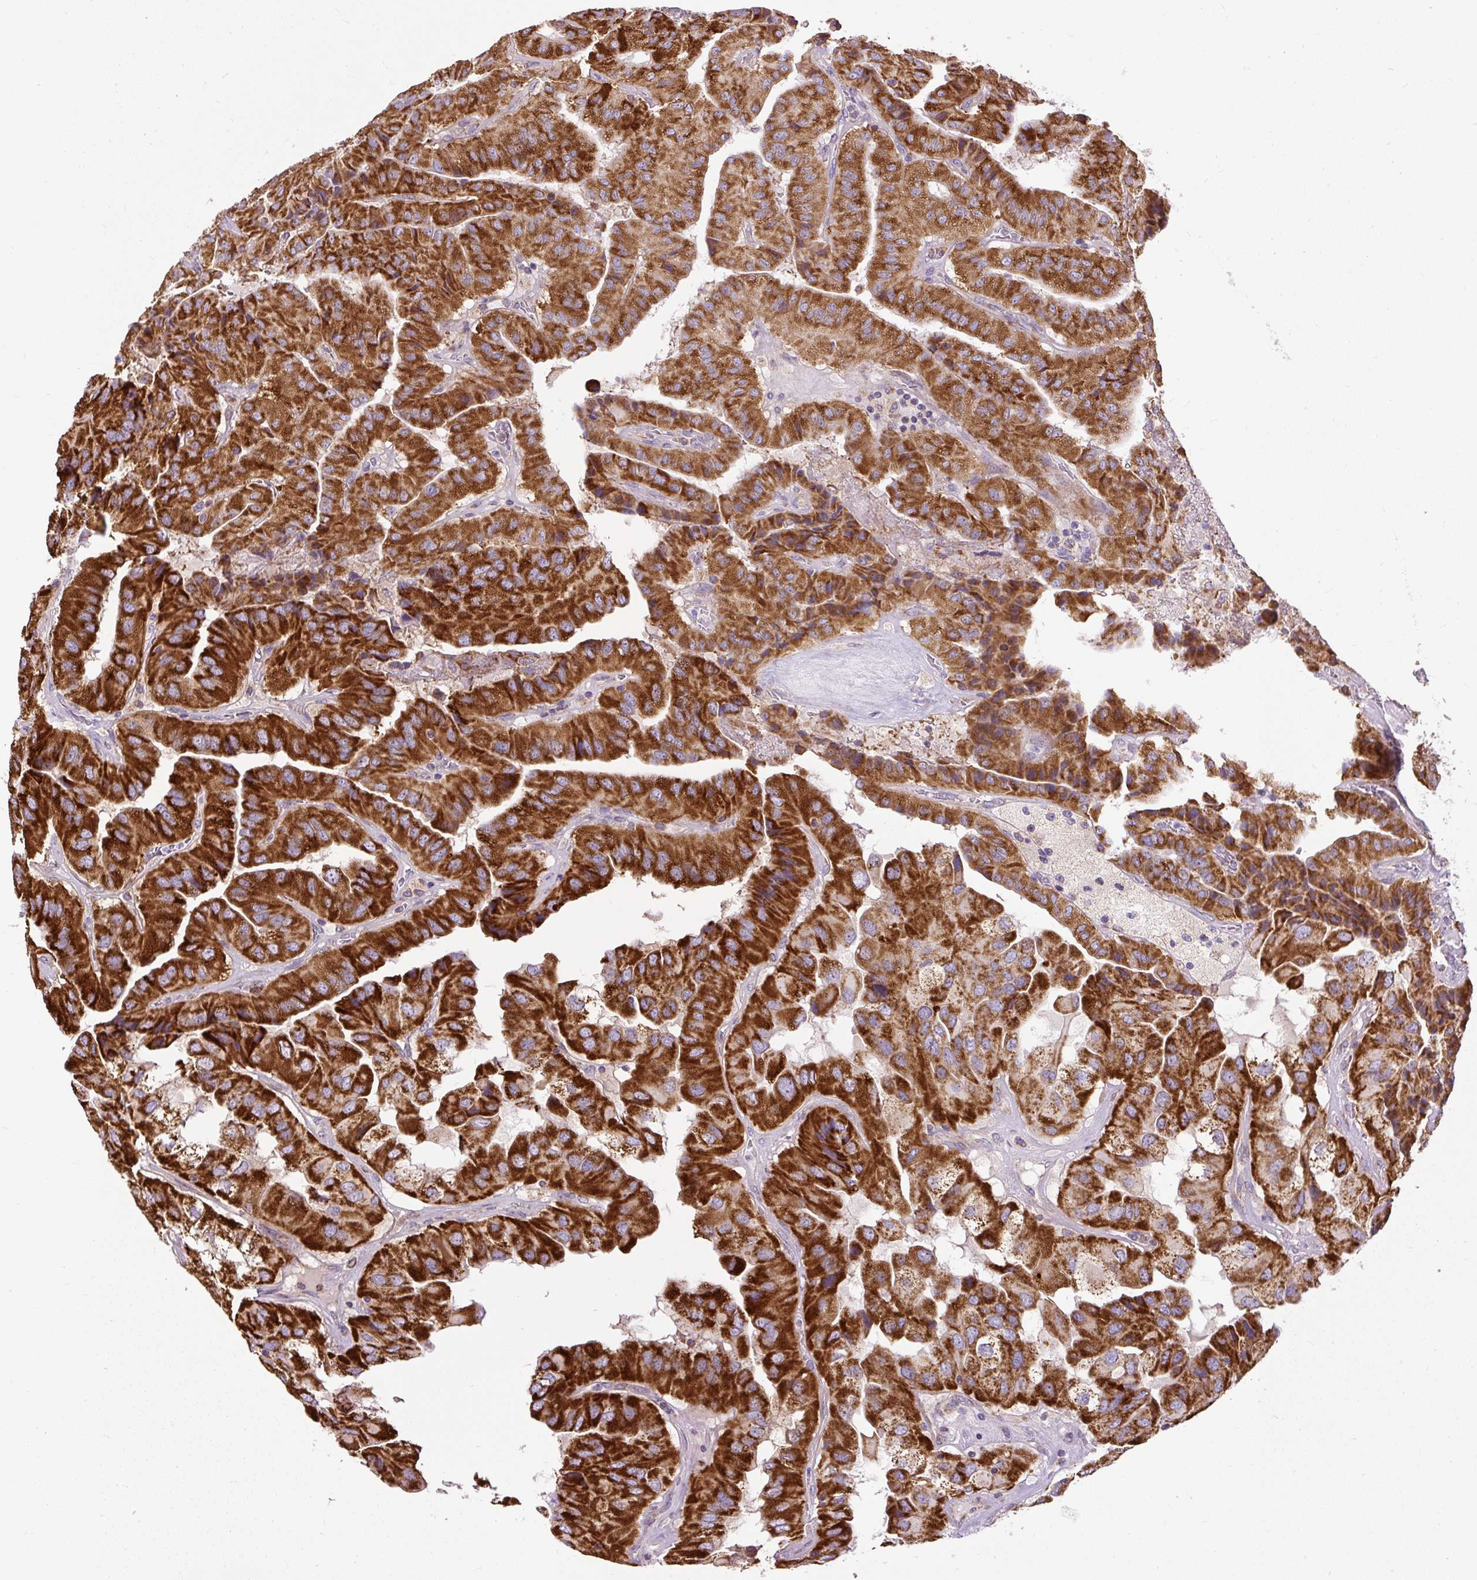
{"staining": {"intensity": "strong", "quantity": ">75%", "location": "cytoplasmic/membranous"}, "tissue": "thyroid cancer", "cell_type": "Tumor cells", "image_type": "cancer", "snomed": [{"axis": "morphology", "description": "Normal tissue, NOS"}, {"axis": "morphology", "description": "Papillary adenocarcinoma, NOS"}, {"axis": "topography", "description": "Thyroid gland"}], "caption": "Tumor cells reveal high levels of strong cytoplasmic/membranous expression in about >75% of cells in human papillary adenocarcinoma (thyroid).", "gene": "TM2D3", "patient": {"sex": "female", "age": 59}}